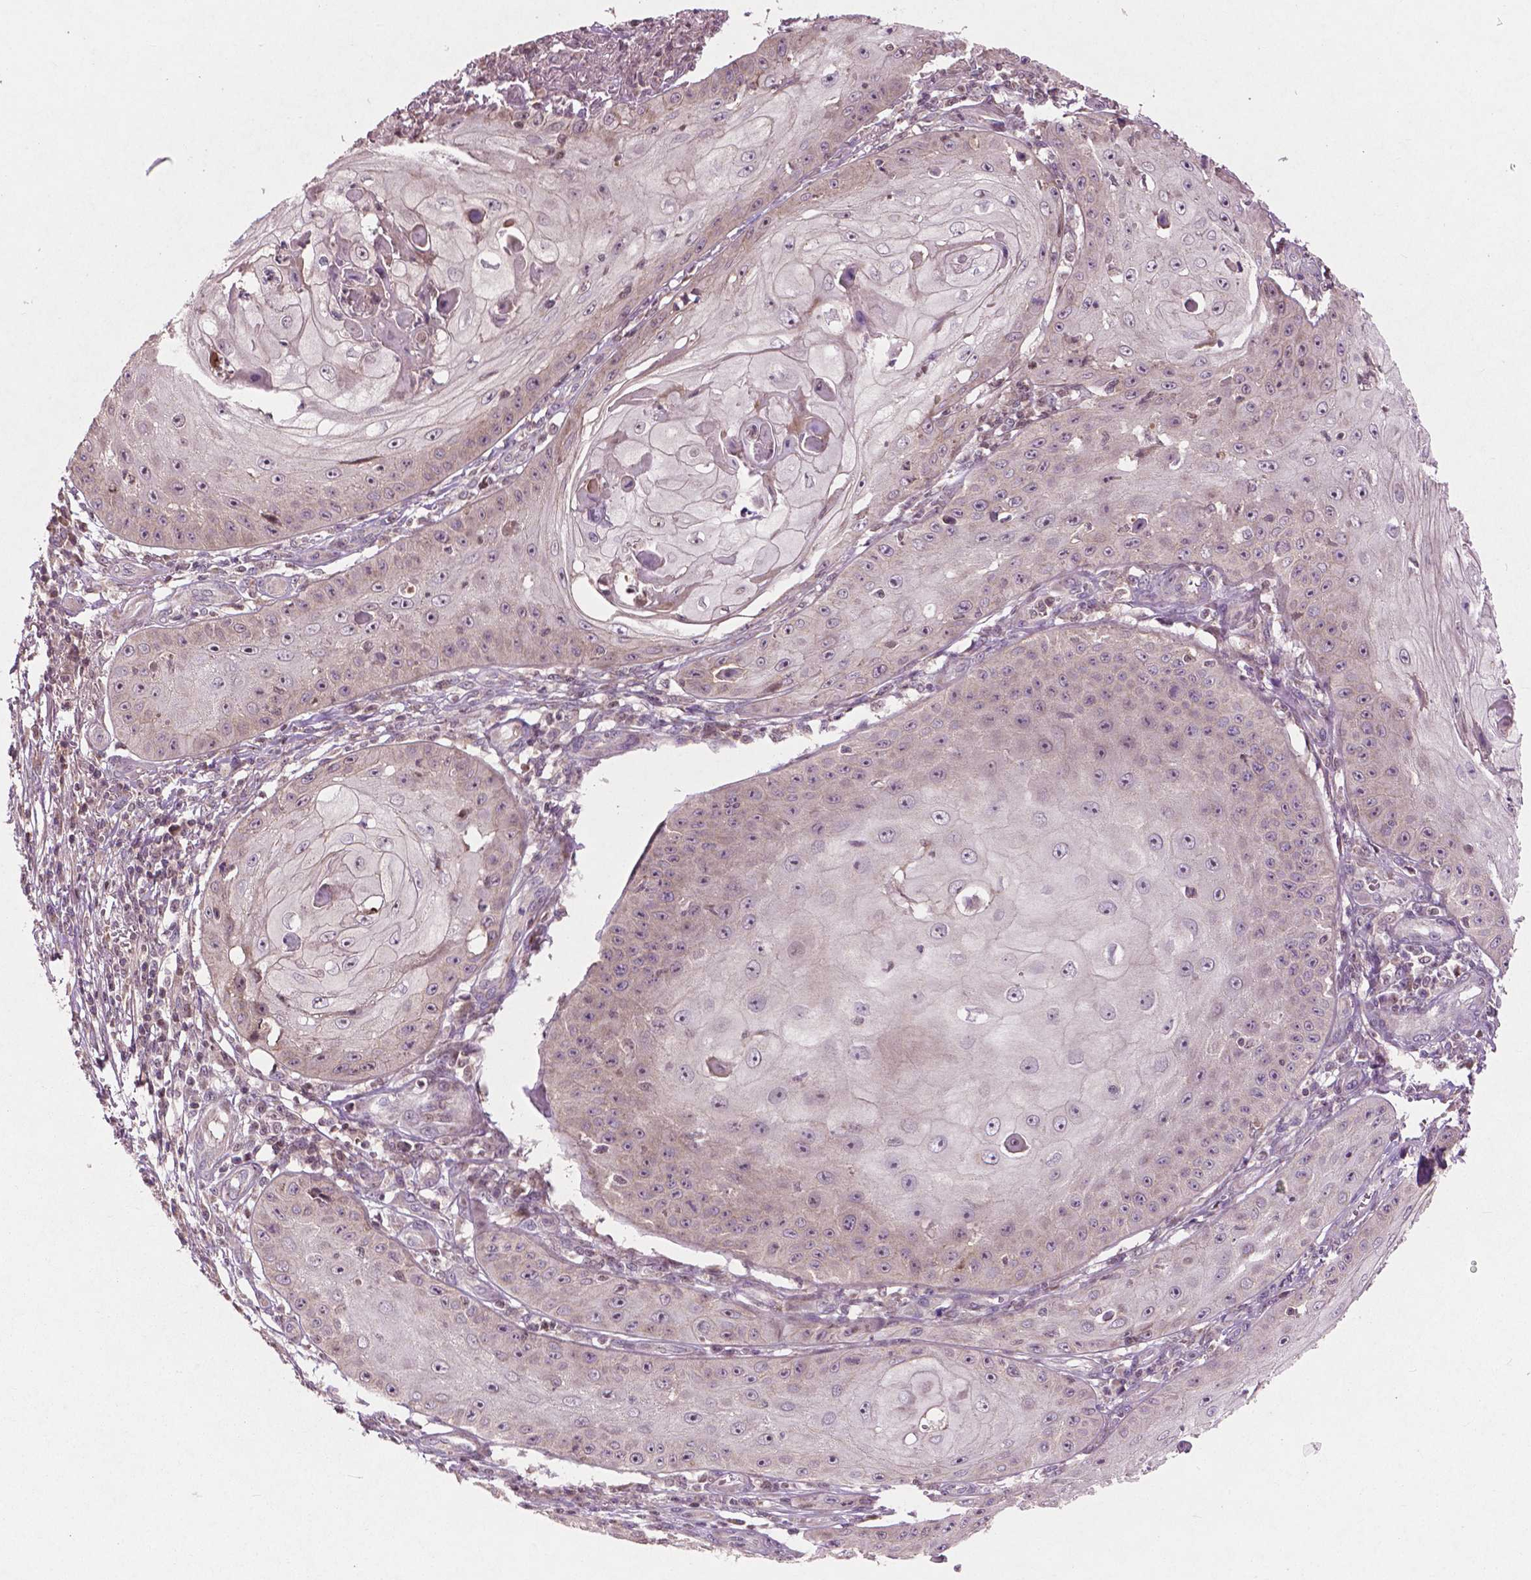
{"staining": {"intensity": "negative", "quantity": "none", "location": "none"}, "tissue": "skin cancer", "cell_type": "Tumor cells", "image_type": "cancer", "snomed": [{"axis": "morphology", "description": "Squamous cell carcinoma, NOS"}, {"axis": "topography", "description": "Skin"}], "caption": "Tumor cells are negative for protein expression in human squamous cell carcinoma (skin). The staining is performed using DAB (3,3'-diaminobenzidine) brown chromogen with nuclei counter-stained in using hematoxylin.", "gene": "B3GALNT2", "patient": {"sex": "male", "age": 70}}